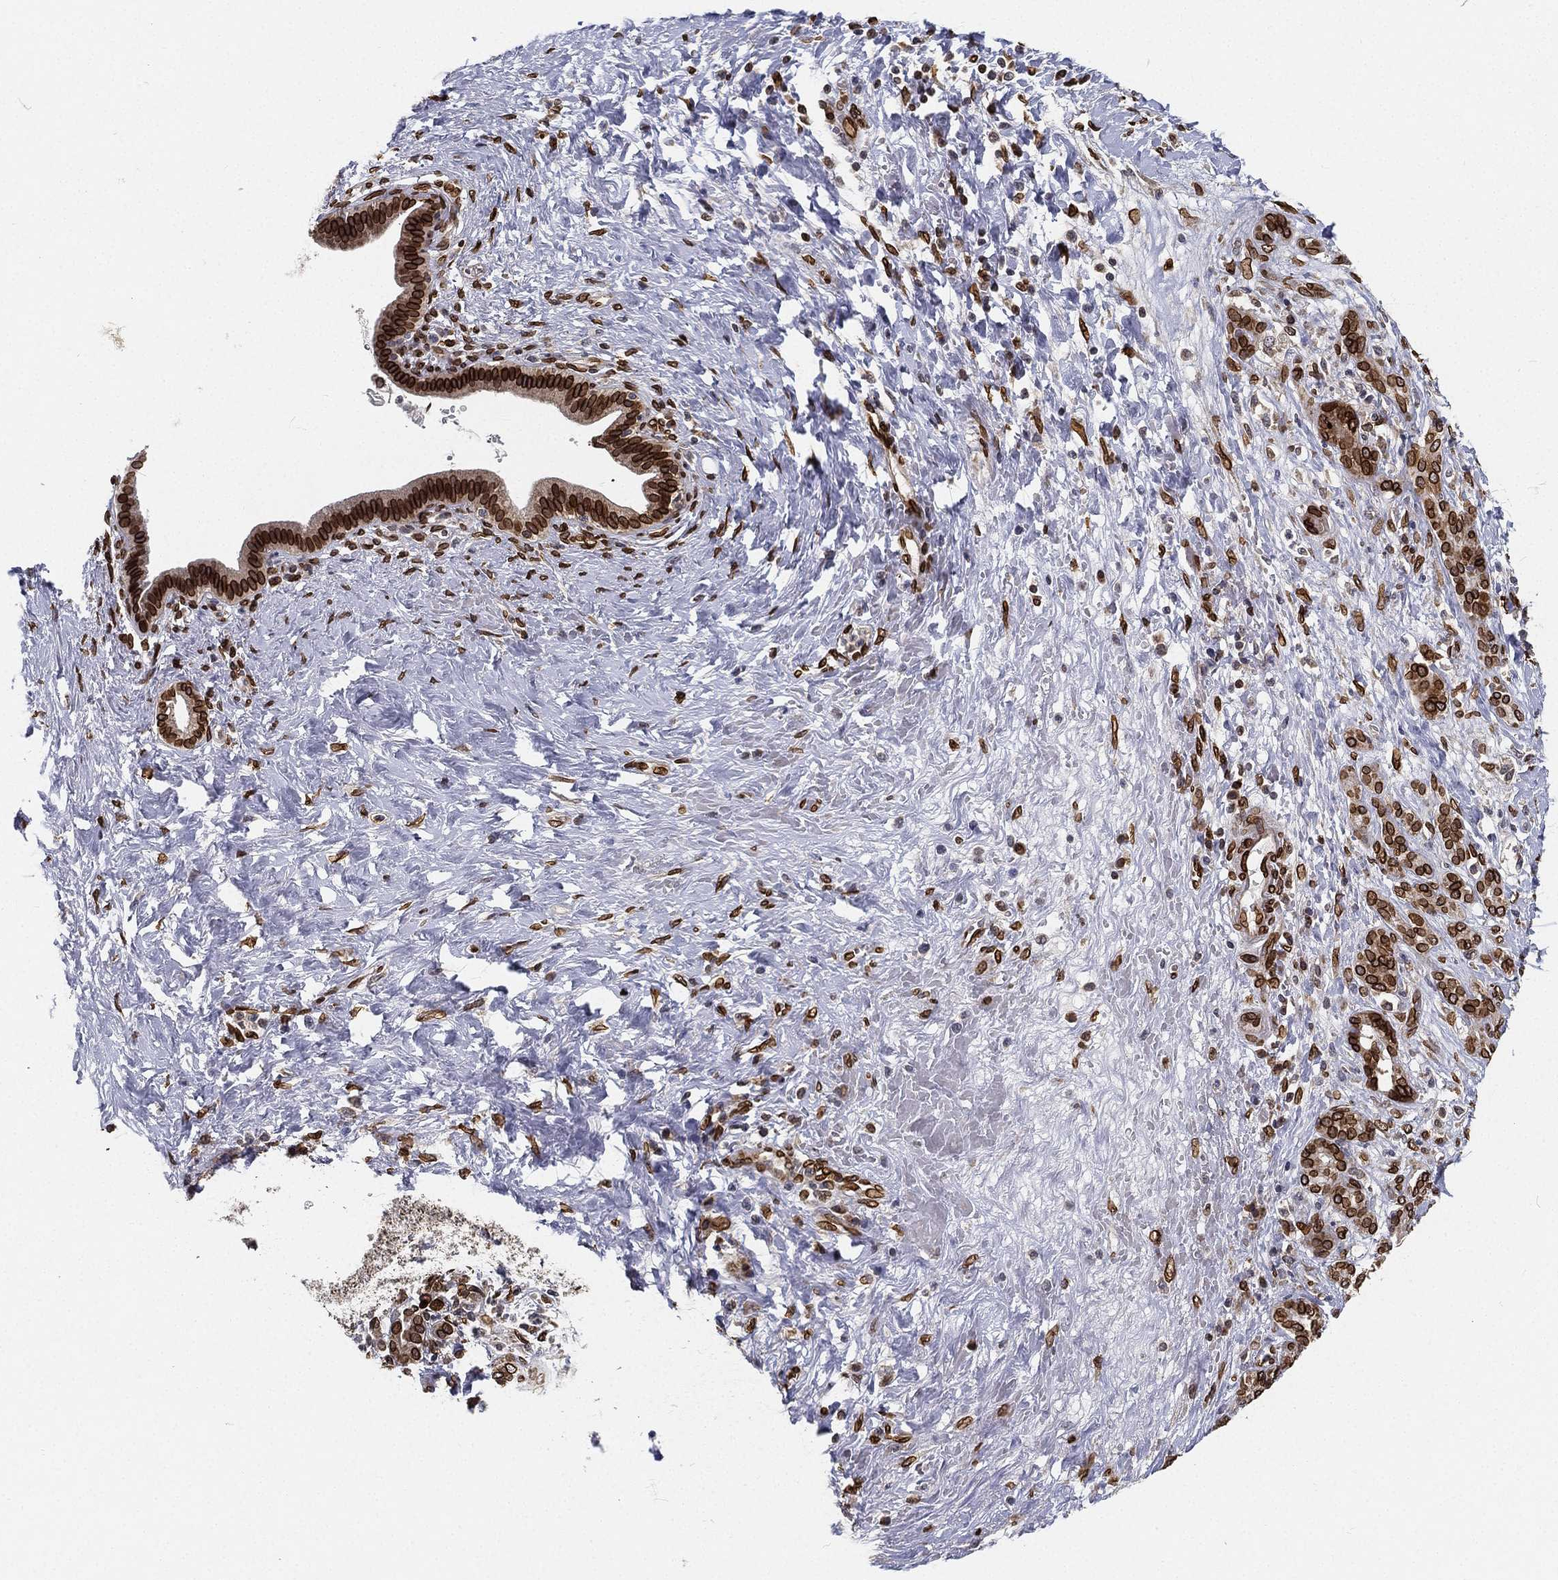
{"staining": {"intensity": "strong", "quantity": ">75%", "location": "cytoplasmic/membranous,nuclear"}, "tissue": "pancreatic cancer", "cell_type": "Tumor cells", "image_type": "cancer", "snomed": [{"axis": "morphology", "description": "Adenocarcinoma, NOS"}, {"axis": "topography", "description": "Pancreas"}], "caption": "Protein staining demonstrates strong cytoplasmic/membranous and nuclear positivity in approximately >75% of tumor cells in pancreatic cancer.", "gene": "PALB2", "patient": {"sex": "male", "age": 44}}